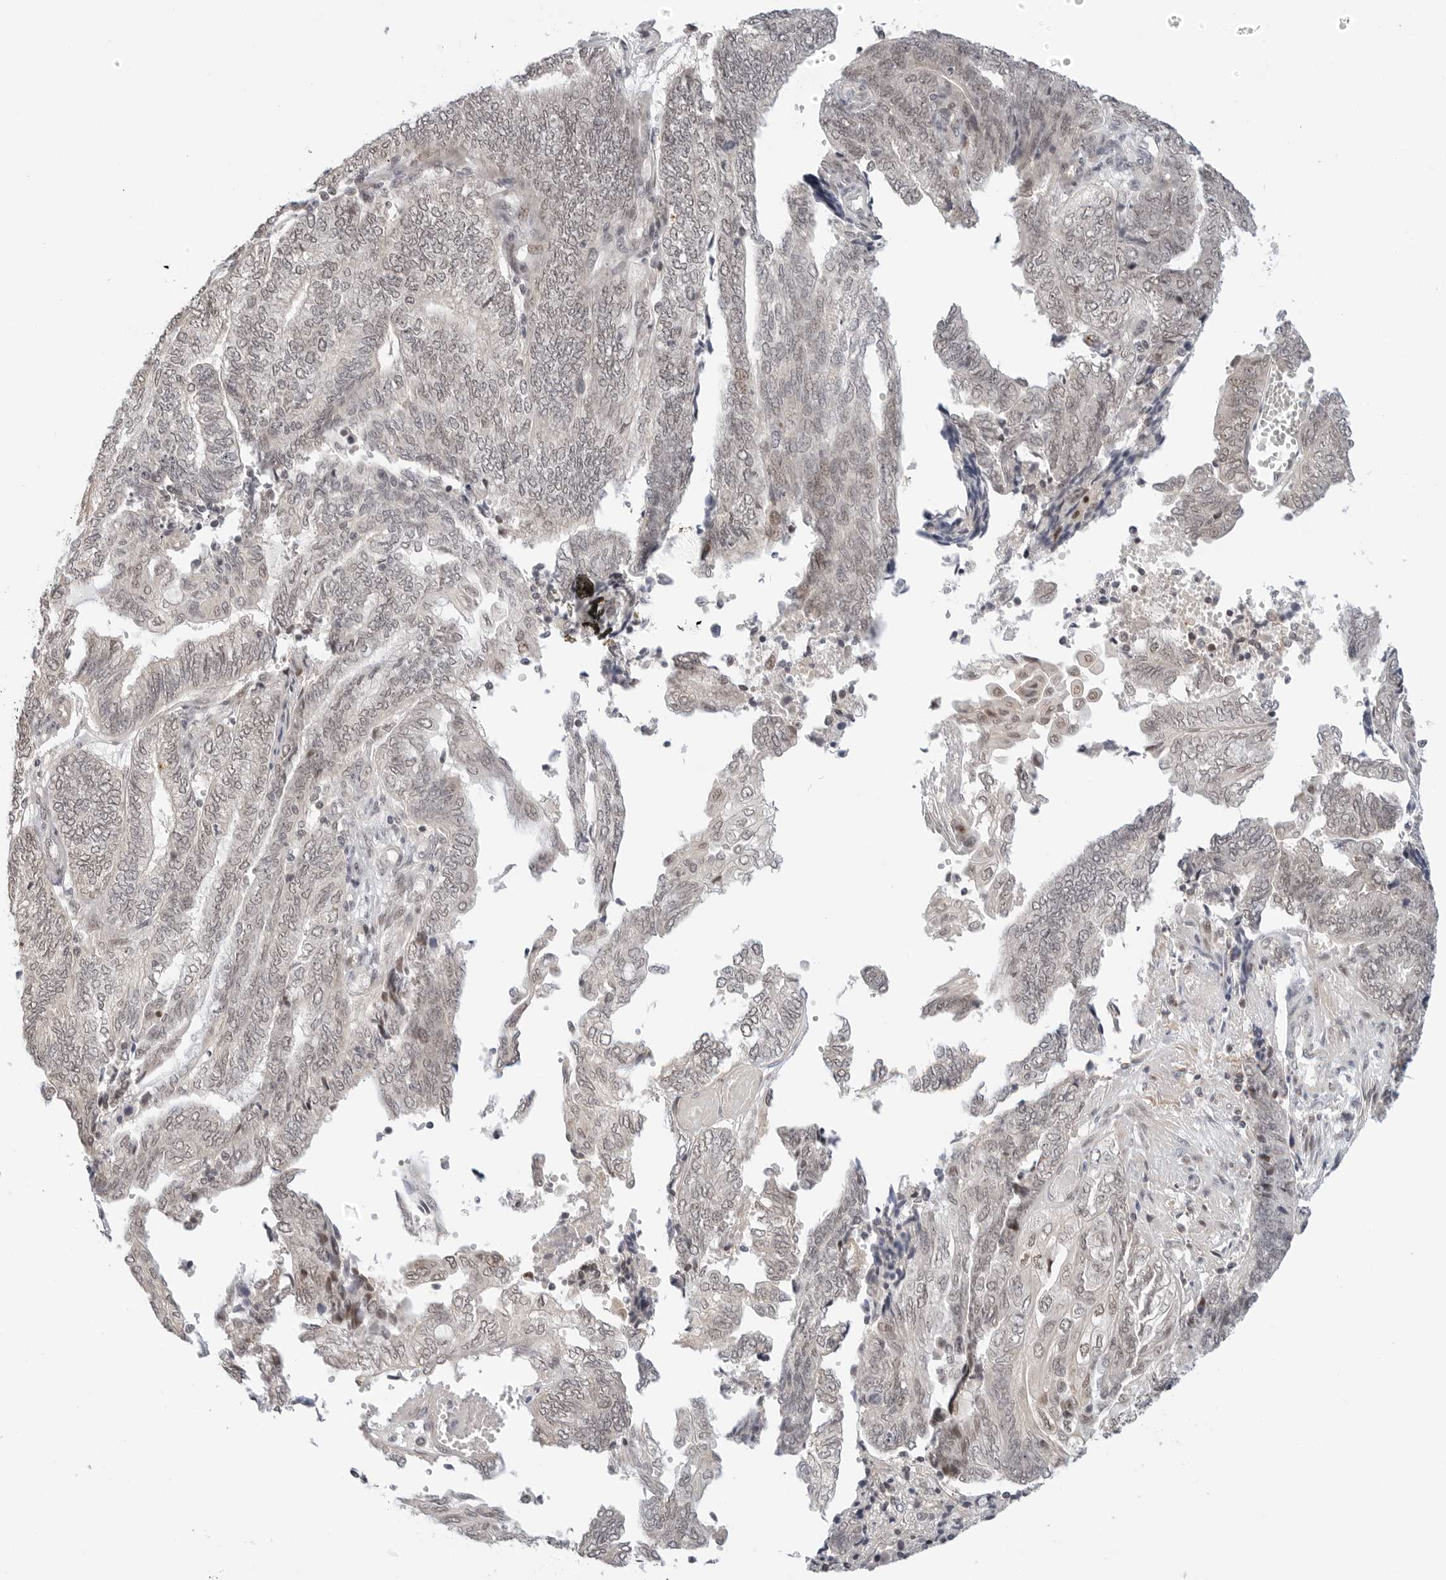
{"staining": {"intensity": "weak", "quantity": "25%-75%", "location": "nuclear"}, "tissue": "endometrial cancer", "cell_type": "Tumor cells", "image_type": "cancer", "snomed": [{"axis": "morphology", "description": "Adenocarcinoma, NOS"}, {"axis": "topography", "description": "Uterus"}, {"axis": "topography", "description": "Endometrium"}], "caption": "Adenocarcinoma (endometrial) tissue reveals weak nuclear expression in about 25%-75% of tumor cells, visualized by immunohistochemistry.", "gene": "TSEN2", "patient": {"sex": "female", "age": 70}}